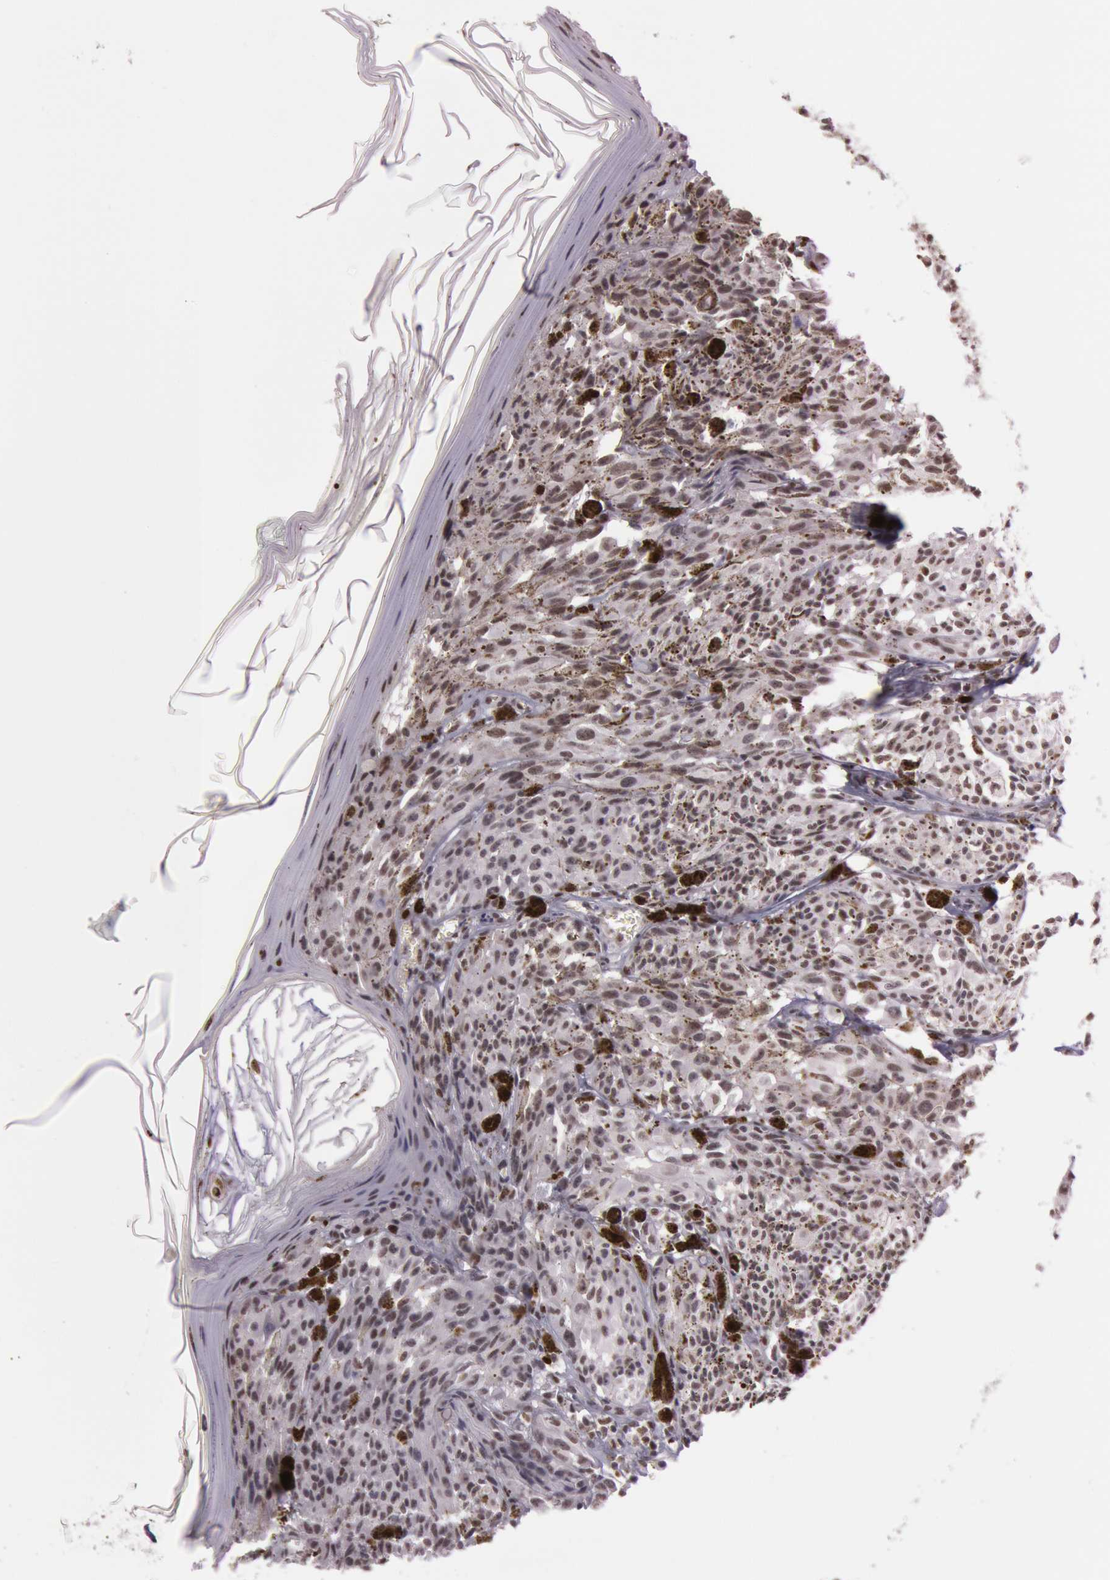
{"staining": {"intensity": "moderate", "quantity": ">75%", "location": "nuclear"}, "tissue": "melanoma", "cell_type": "Tumor cells", "image_type": "cancer", "snomed": [{"axis": "morphology", "description": "Malignant melanoma, NOS"}, {"axis": "topography", "description": "Skin"}], "caption": "There is medium levels of moderate nuclear staining in tumor cells of melanoma, as demonstrated by immunohistochemical staining (brown color).", "gene": "TASL", "patient": {"sex": "female", "age": 72}}